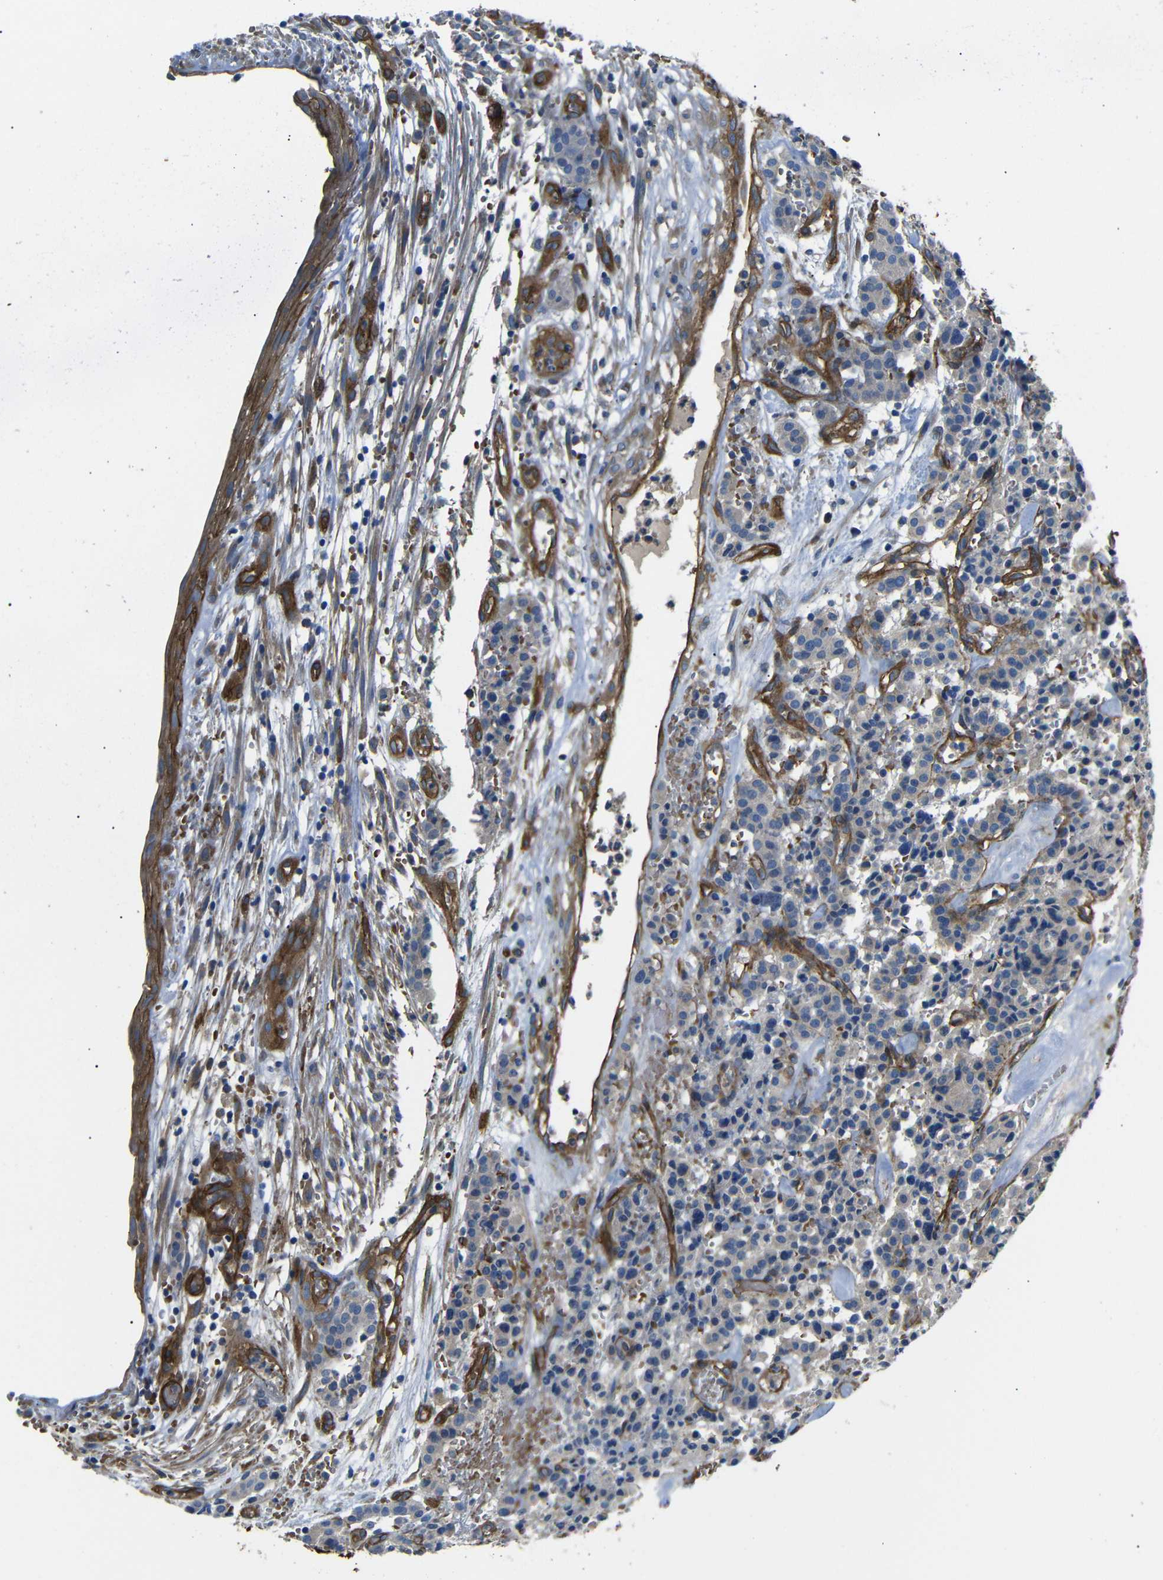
{"staining": {"intensity": "negative", "quantity": "none", "location": "none"}, "tissue": "carcinoid", "cell_type": "Tumor cells", "image_type": "cancer", "snomed": [{"axis": "morphology", "description": "Carcinoid, malignant, NOS"}, {"axis": "topography", "description": "Lung"}], "caption": "A histopathology image of human carcinoid is negative for staining in tumor cells.", "gene": "MYO1B", "patient": {"sex": "male", "age": 30}}